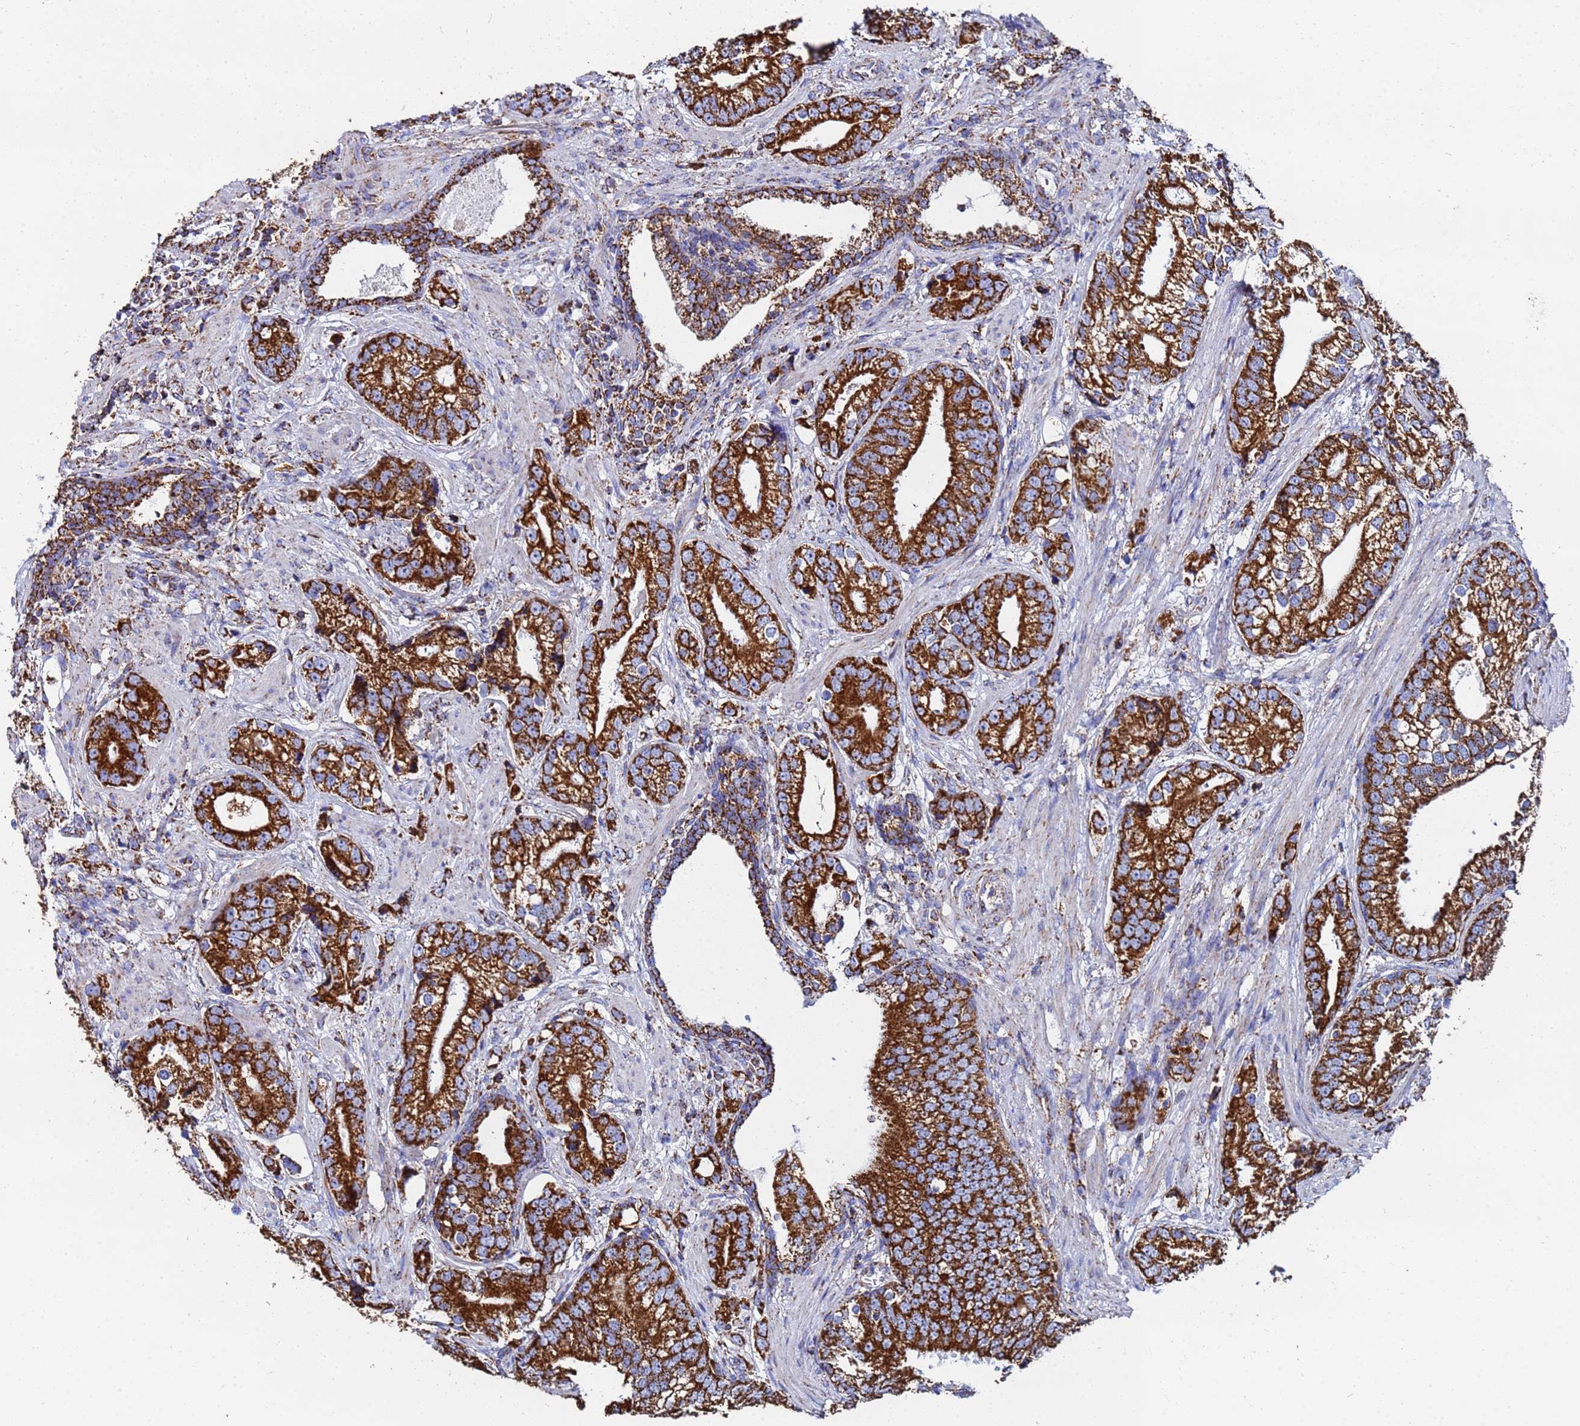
{"staining": {"intensity": "strong", "quantity": ">75%", "location": "cytoplasmic/membranous"}, "tissue": "prostate cancer", "cell_type": "Tumor cells", "image_type": "cancer", "snomed": [{"axis": "morphology", "description": "Adenocarcinoma, High grade"}, {"axis": "topography", "description": "Prostate"}], "caption": "Tumor cells display high levels of strong cytoplasmic/membranous positivity in about >75% of cells in human prostate cancer.", "gene": "GLUD1", "patient": {"sex": "male", "age": 75}}